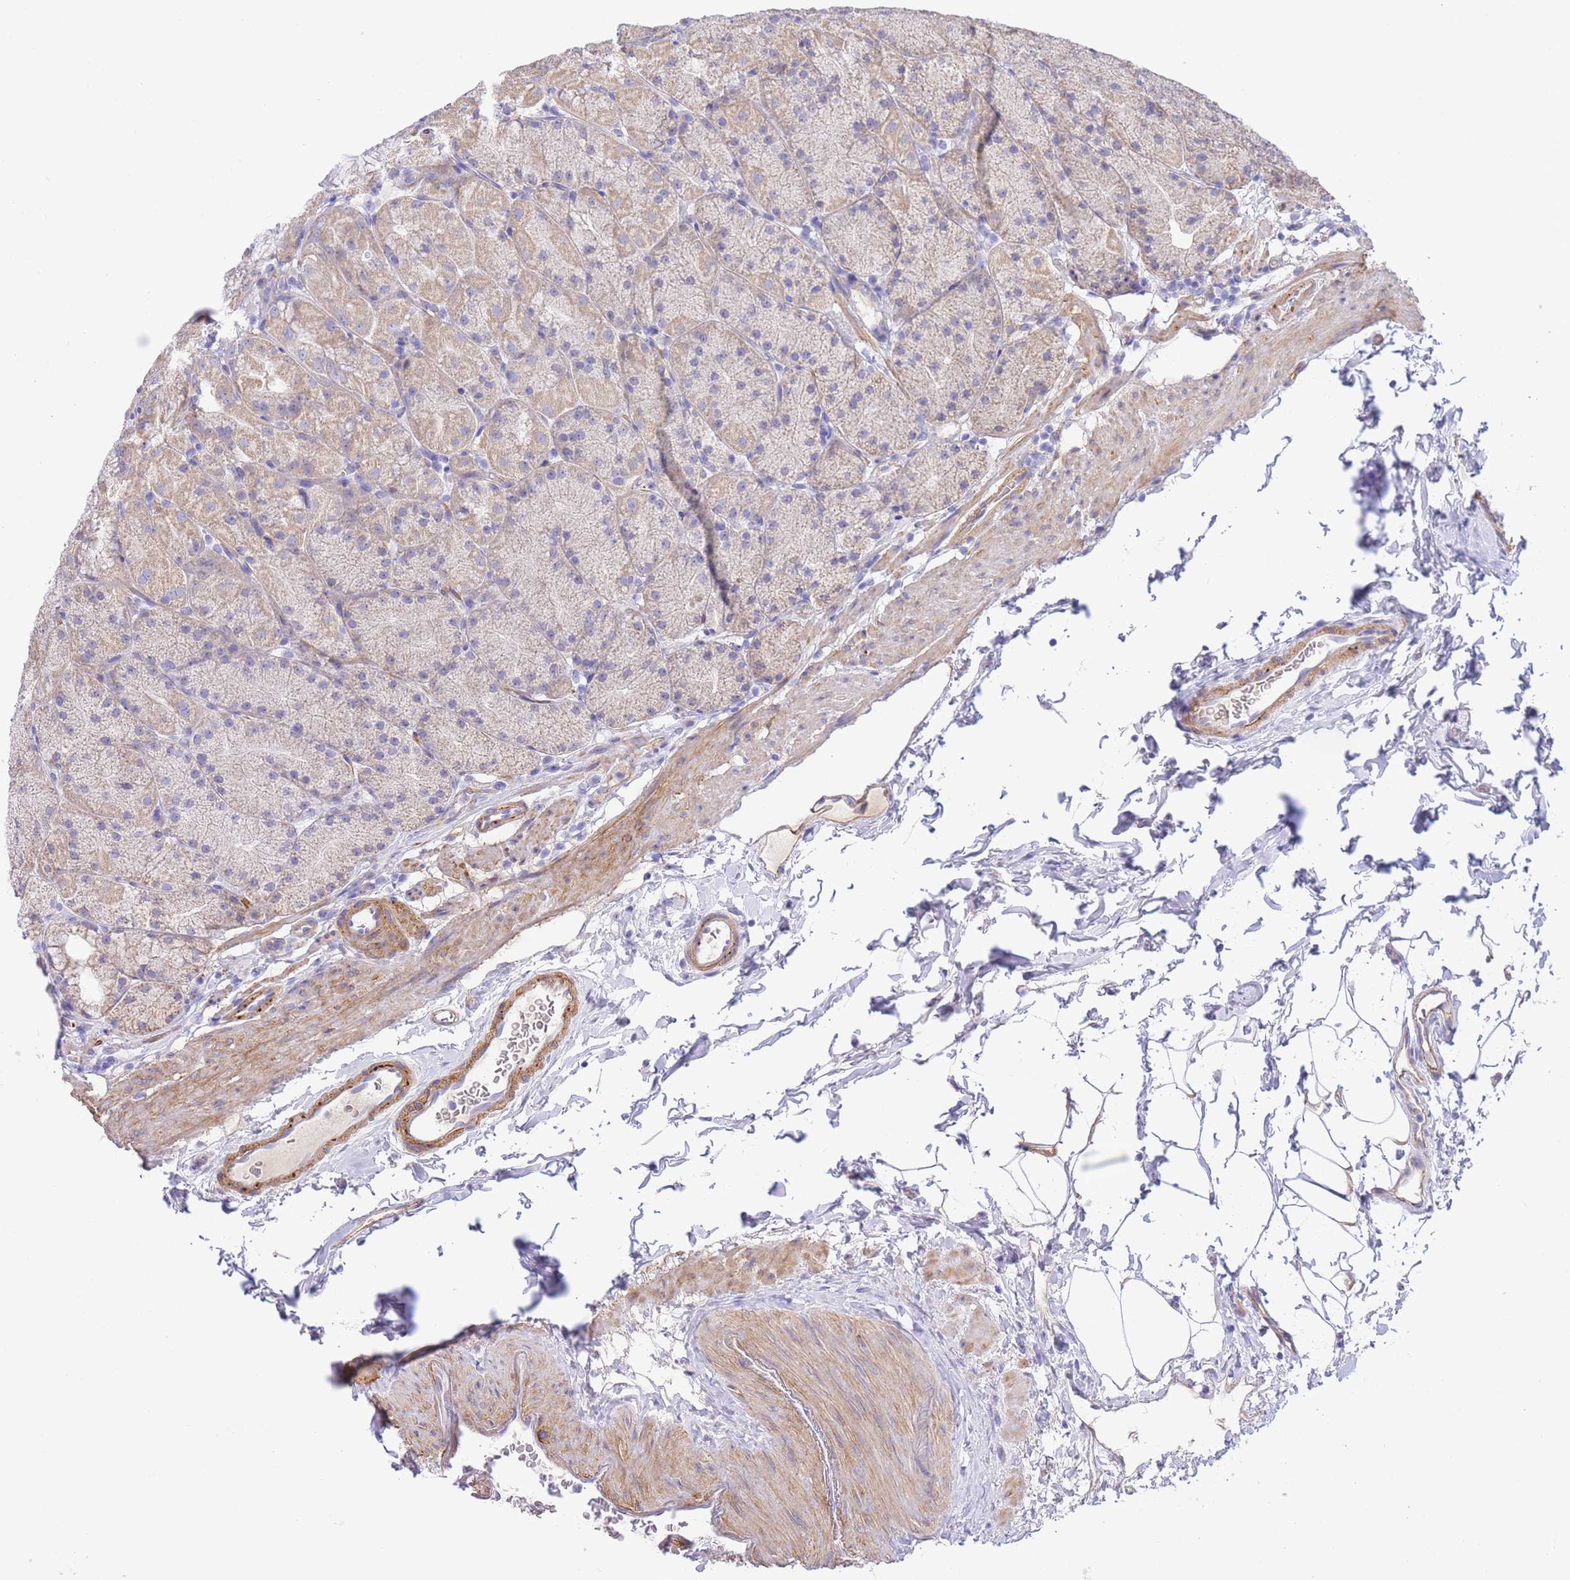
{"staining": {"intensity": "weak", "quantity": "25%-75%", "location": "cytoplasmic/membranous"}, "tissue": "stomach", "cell_type": "Glandular cells", "image_type": "normal", "snomed": [{"axis": "morphology", "description": "Normal tissue, NOS"}, {"axis": "topography", "description": "Stomach, upper"}, {"axis": "topography", "description": "Stomach, lower"}], "caption": "Protein expression analysis of unremarkable stomach shows weak cytoplasmic/membranous expression in approximately 25%-75% of glandular cells. Immunohistochemistry (ihc) stains the protein in brown and the nuclei are stained blue.", "gene": "PGM1", "patient": {"sex": "male", "age": 67}}